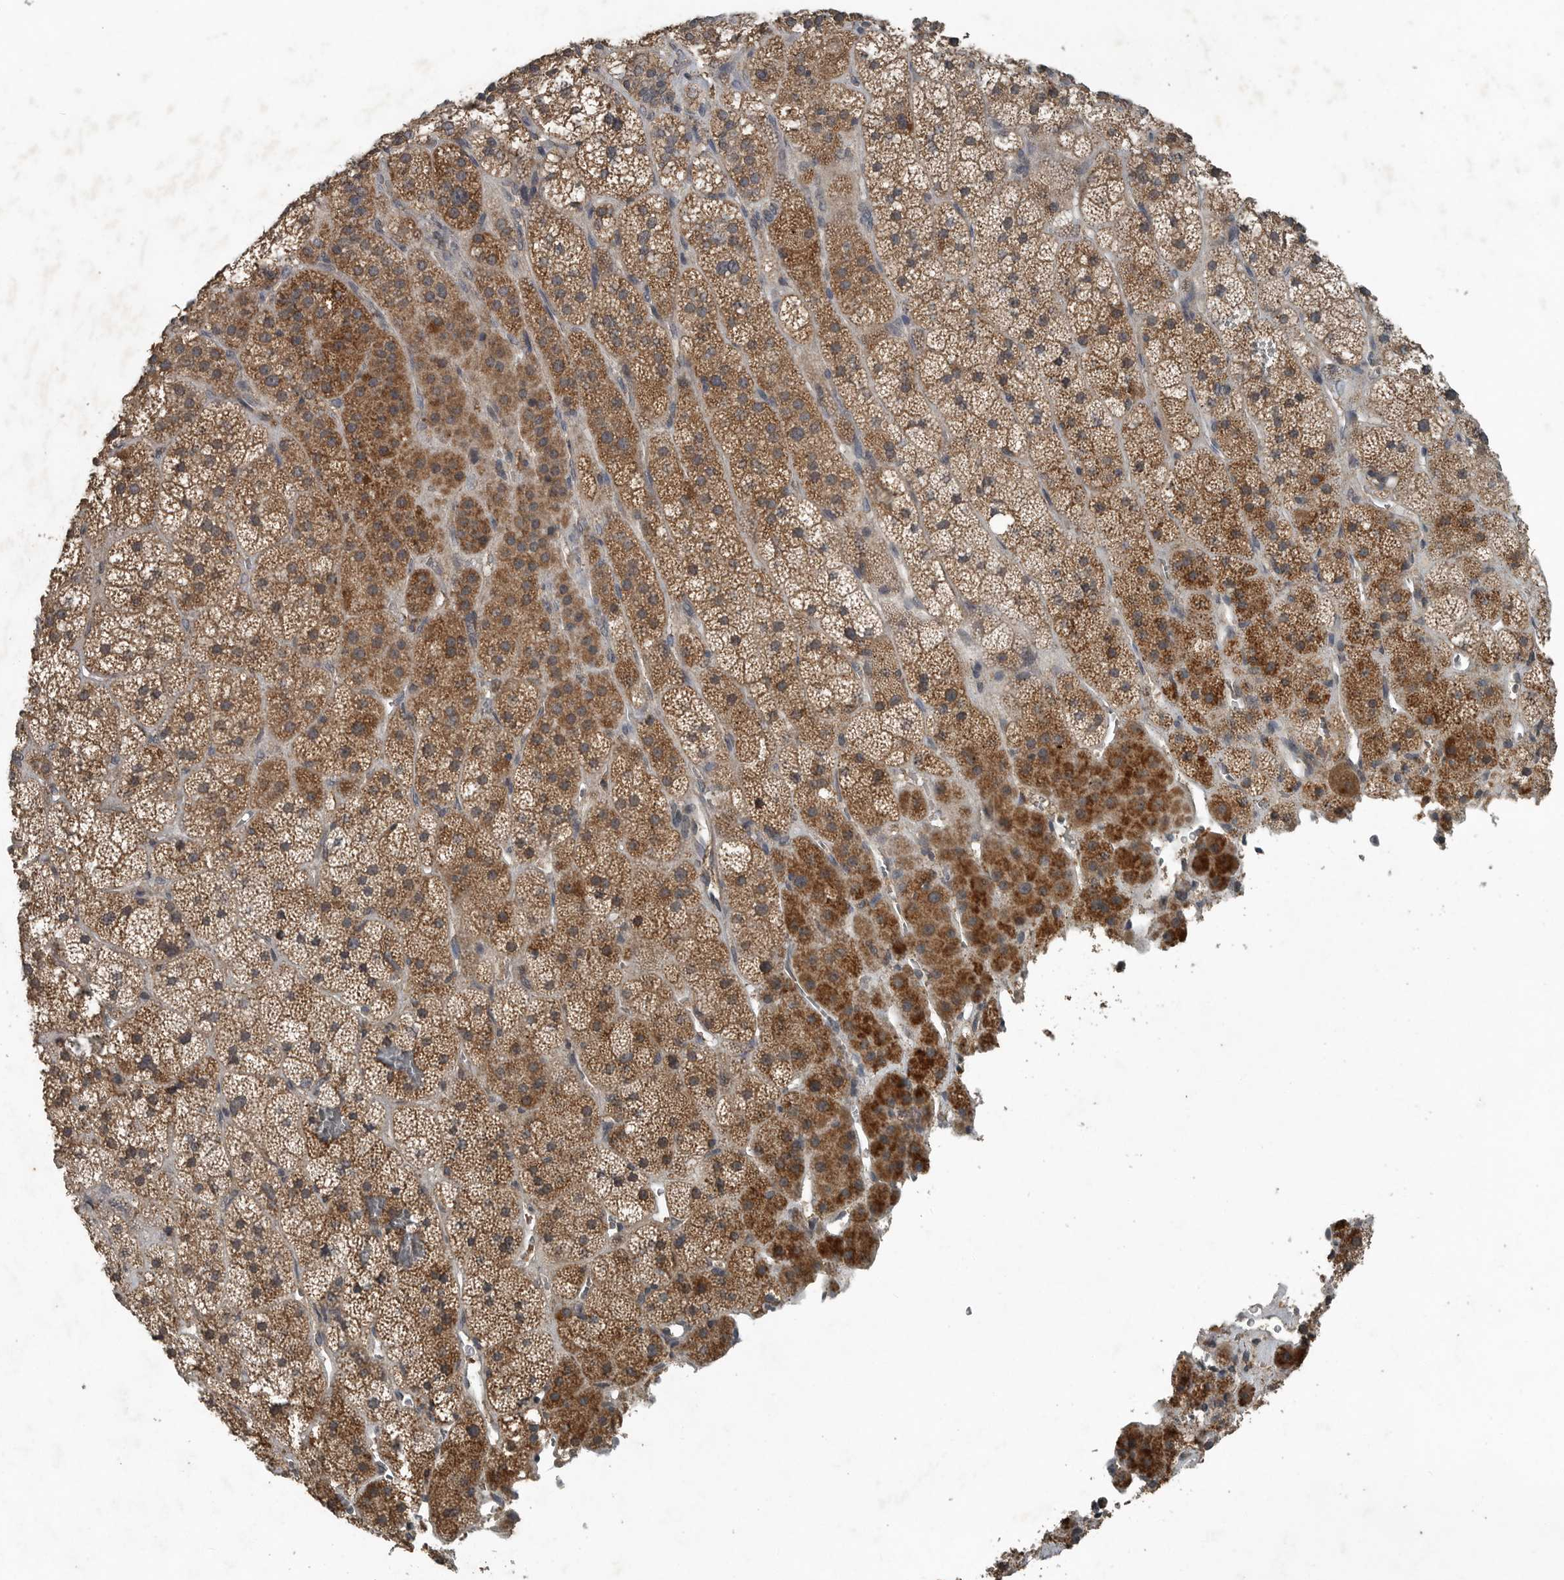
{"staining": {"intensity": "strong", "quantity": ">75%", "location": "cytoplasmic/membranous"}, "tissue": "adrenal gland", "cell_type": "Glandular cells", "image_type": "normal", "snomed": [{"axis": "morphology", "description": "Normal tissue, NOS"}, {"axis": "topography", "description": "Adrenal gland"}], "caption": "Protein staining demonstrates strong cytoplasmic/membranous staining in about >75% of glandular cells in unremarkable adrenal gland.", "gene": "IL6ST", "patient": {"sex": "male", "age": 57}}